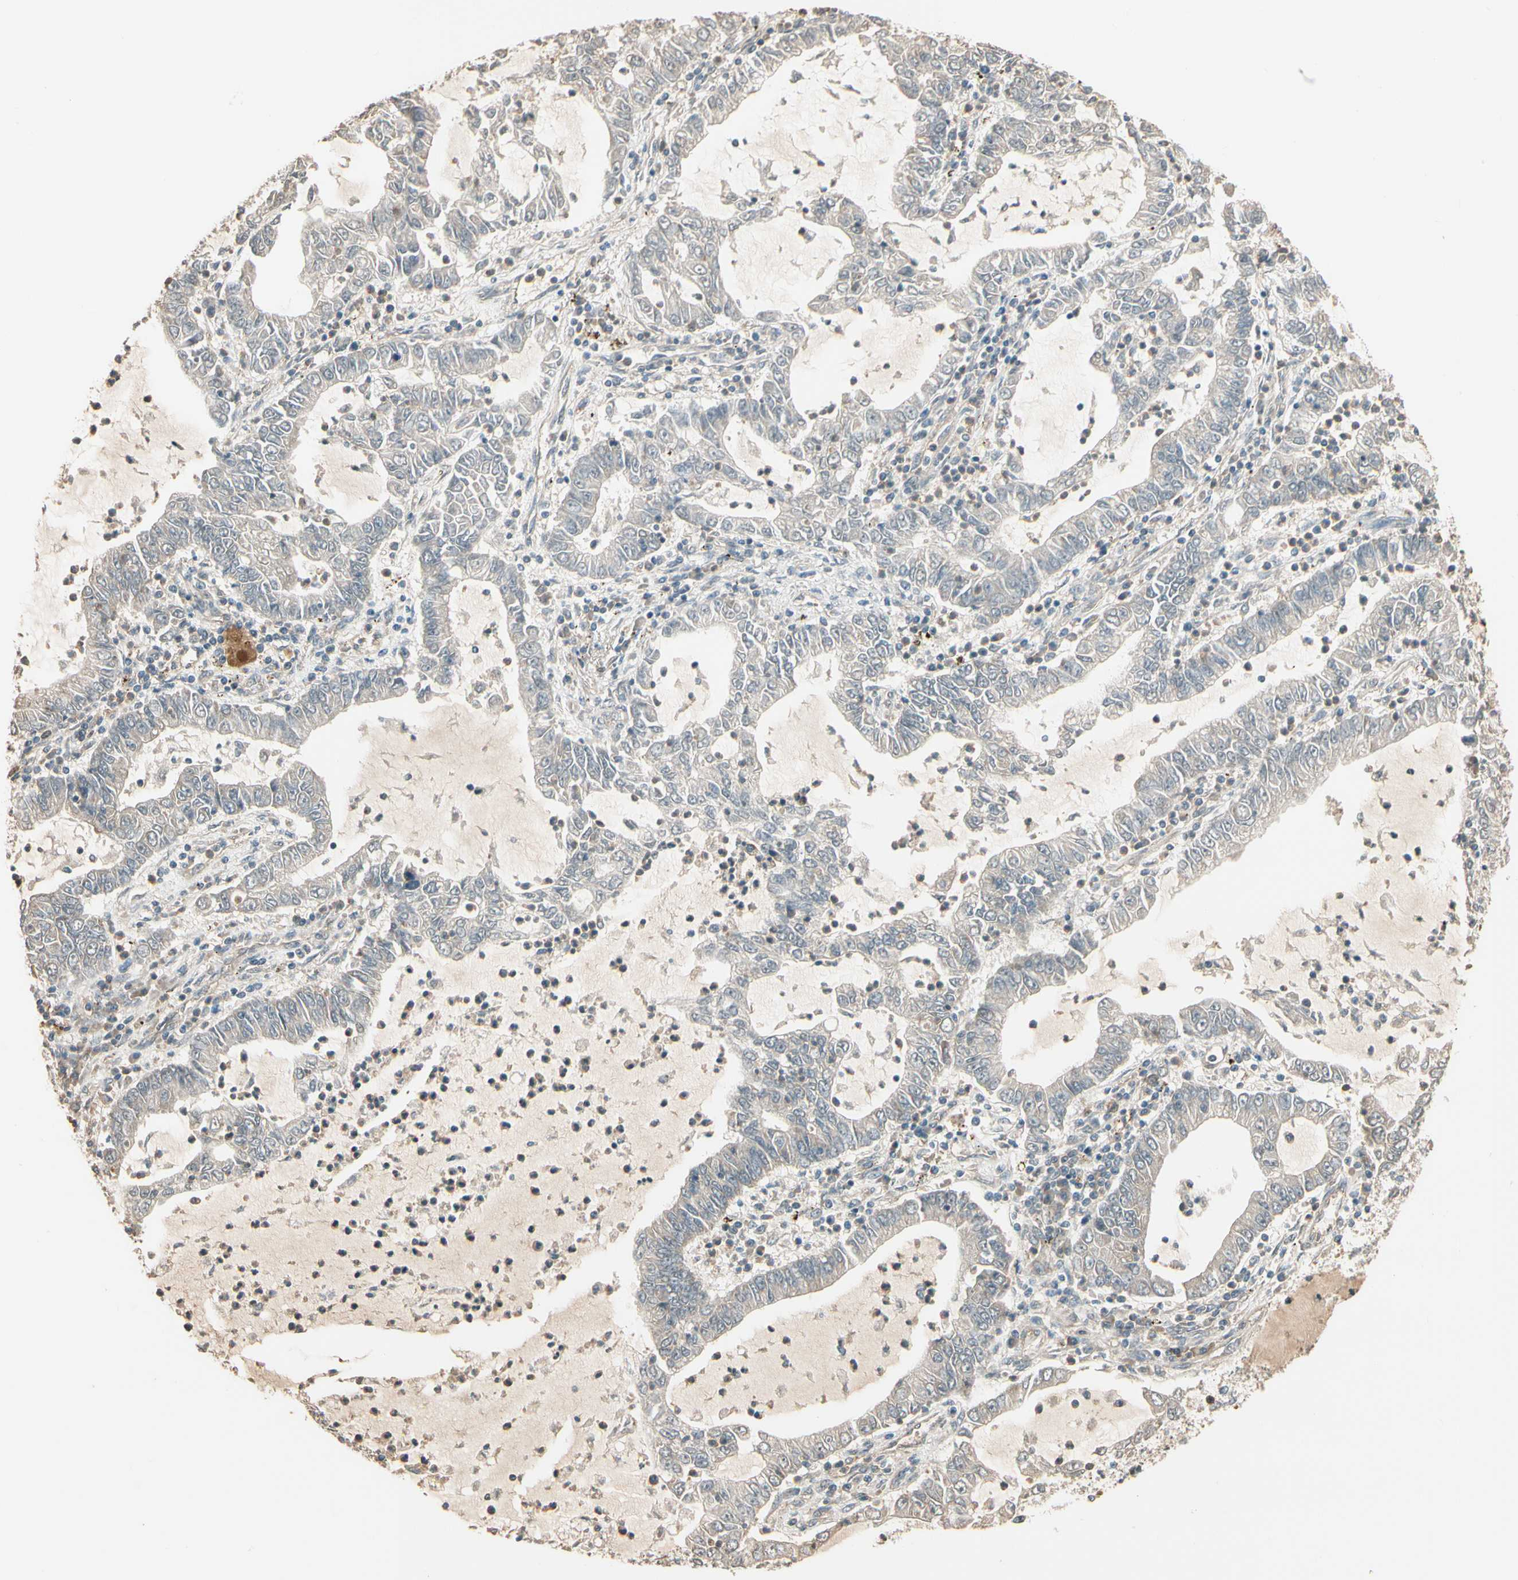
{"staining": {"intensity": "weak", "quantity": ">75%", "location": "cytoplasmic/membranous"}, "tissue": "lung cancer", "cell_type": "Tumor cells", "image_type": "cancer", "snomed": [{"axis": "morphology", "description": "Adenocarcinoma, NOS"}, {"axis": "topography", "description": "Lung"}], "caption": "DAB (3,3'-diaminobenzidine) immunohistochemical staining of lung cancer (adenocarcinoma) reveals weak cytoplasmic/membranous protein staining in about >75% of tumor cells.", "gene": "TNFRSF21", "patient": {"sex": "female", "age": 51}}